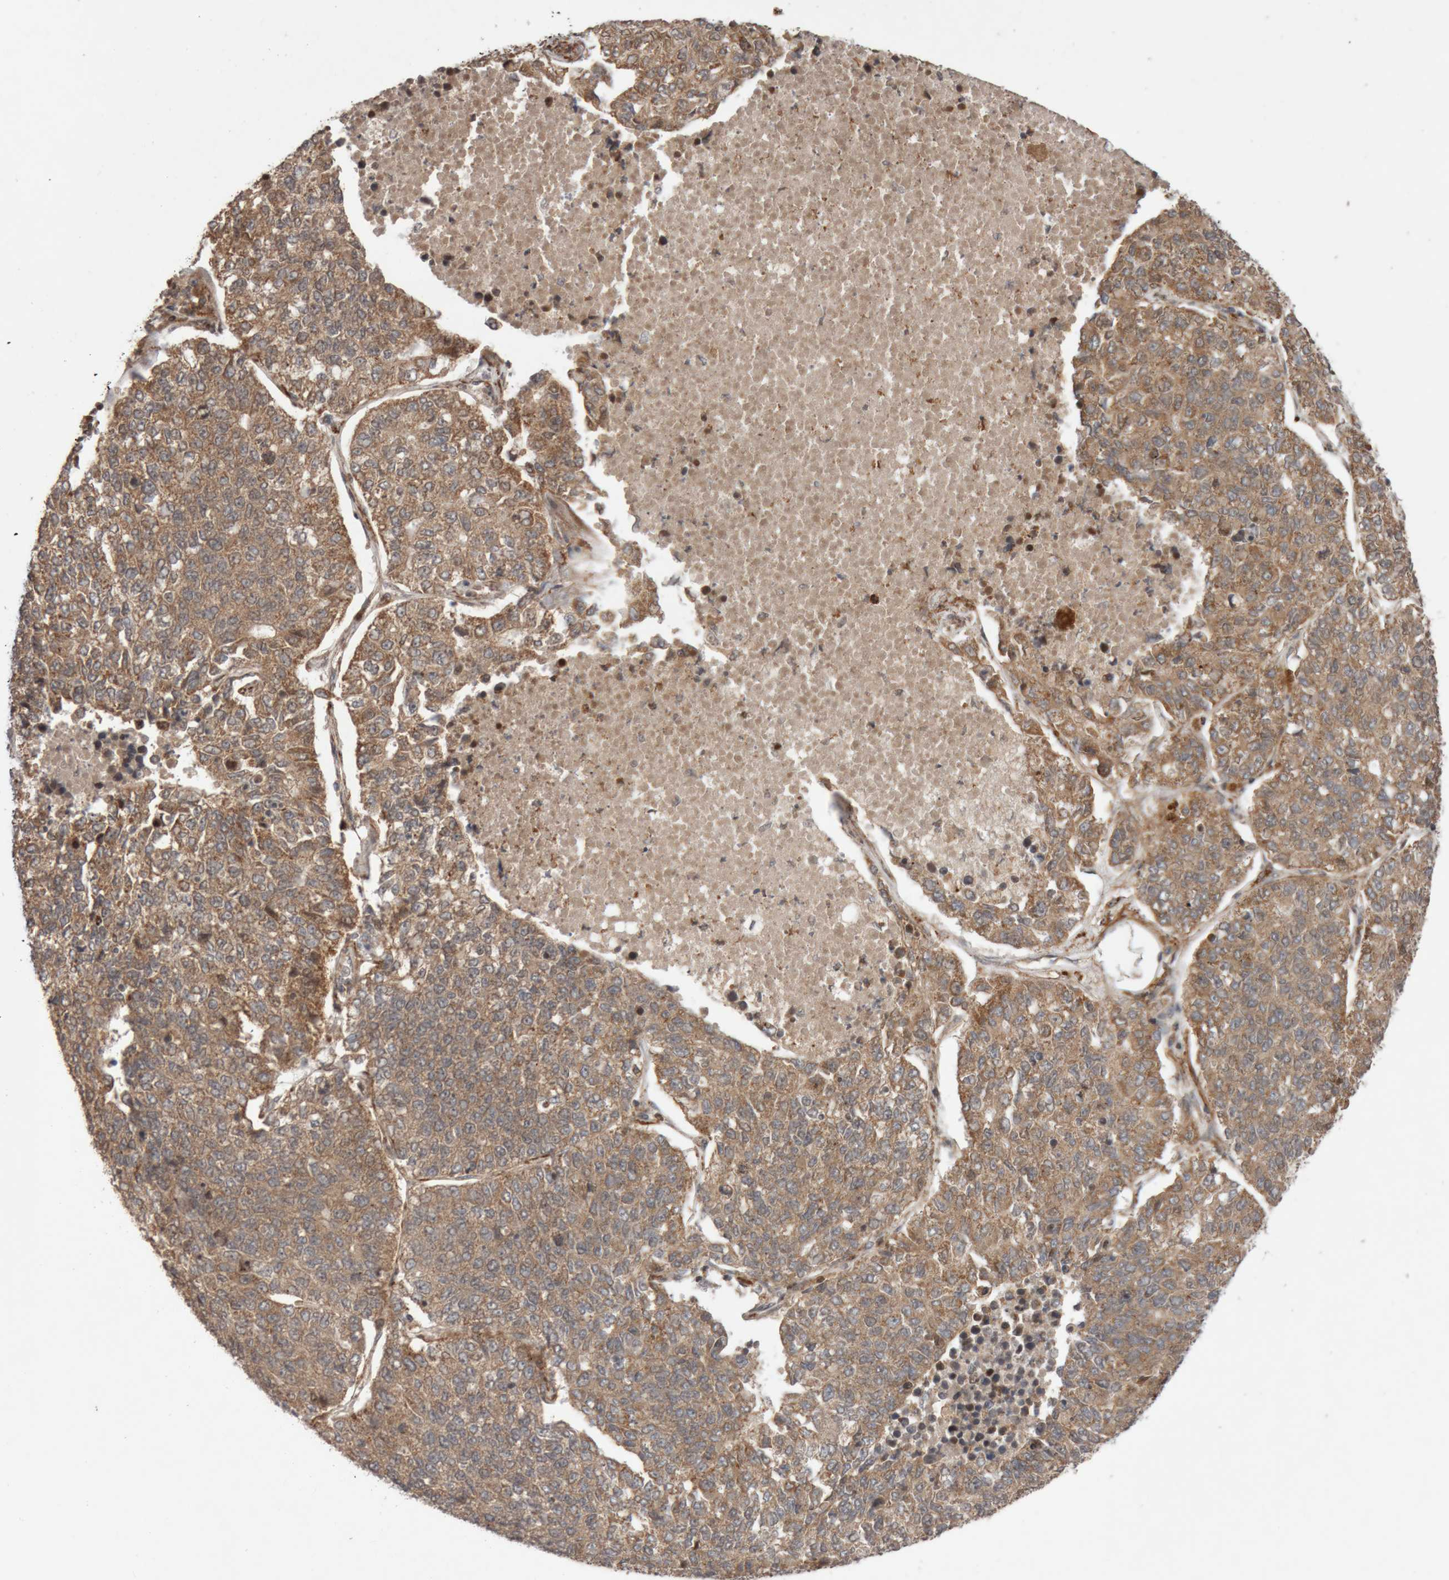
{"staining": {"intensity": "moderate", "quantity": ">75%", "location": "cytoplasmic/membranous"}, "tissue": "lung cancer", "cell_type": "Tumor cells", "image_type": "cancer", "snomed": [{"axis": "morphology", "description": "Adenocarcinoma, NOS"}, {"axis": "topography", "description": "Lung"}], "caption": "Moderate cytoplasmic/membranous expression for a protein is present in about >75% of tumor cells of lung adenocarcinoma using immunohistochemistry (IHC).", "gene": "KIF21B", "patient": {"sex": "male", "age": 49}}